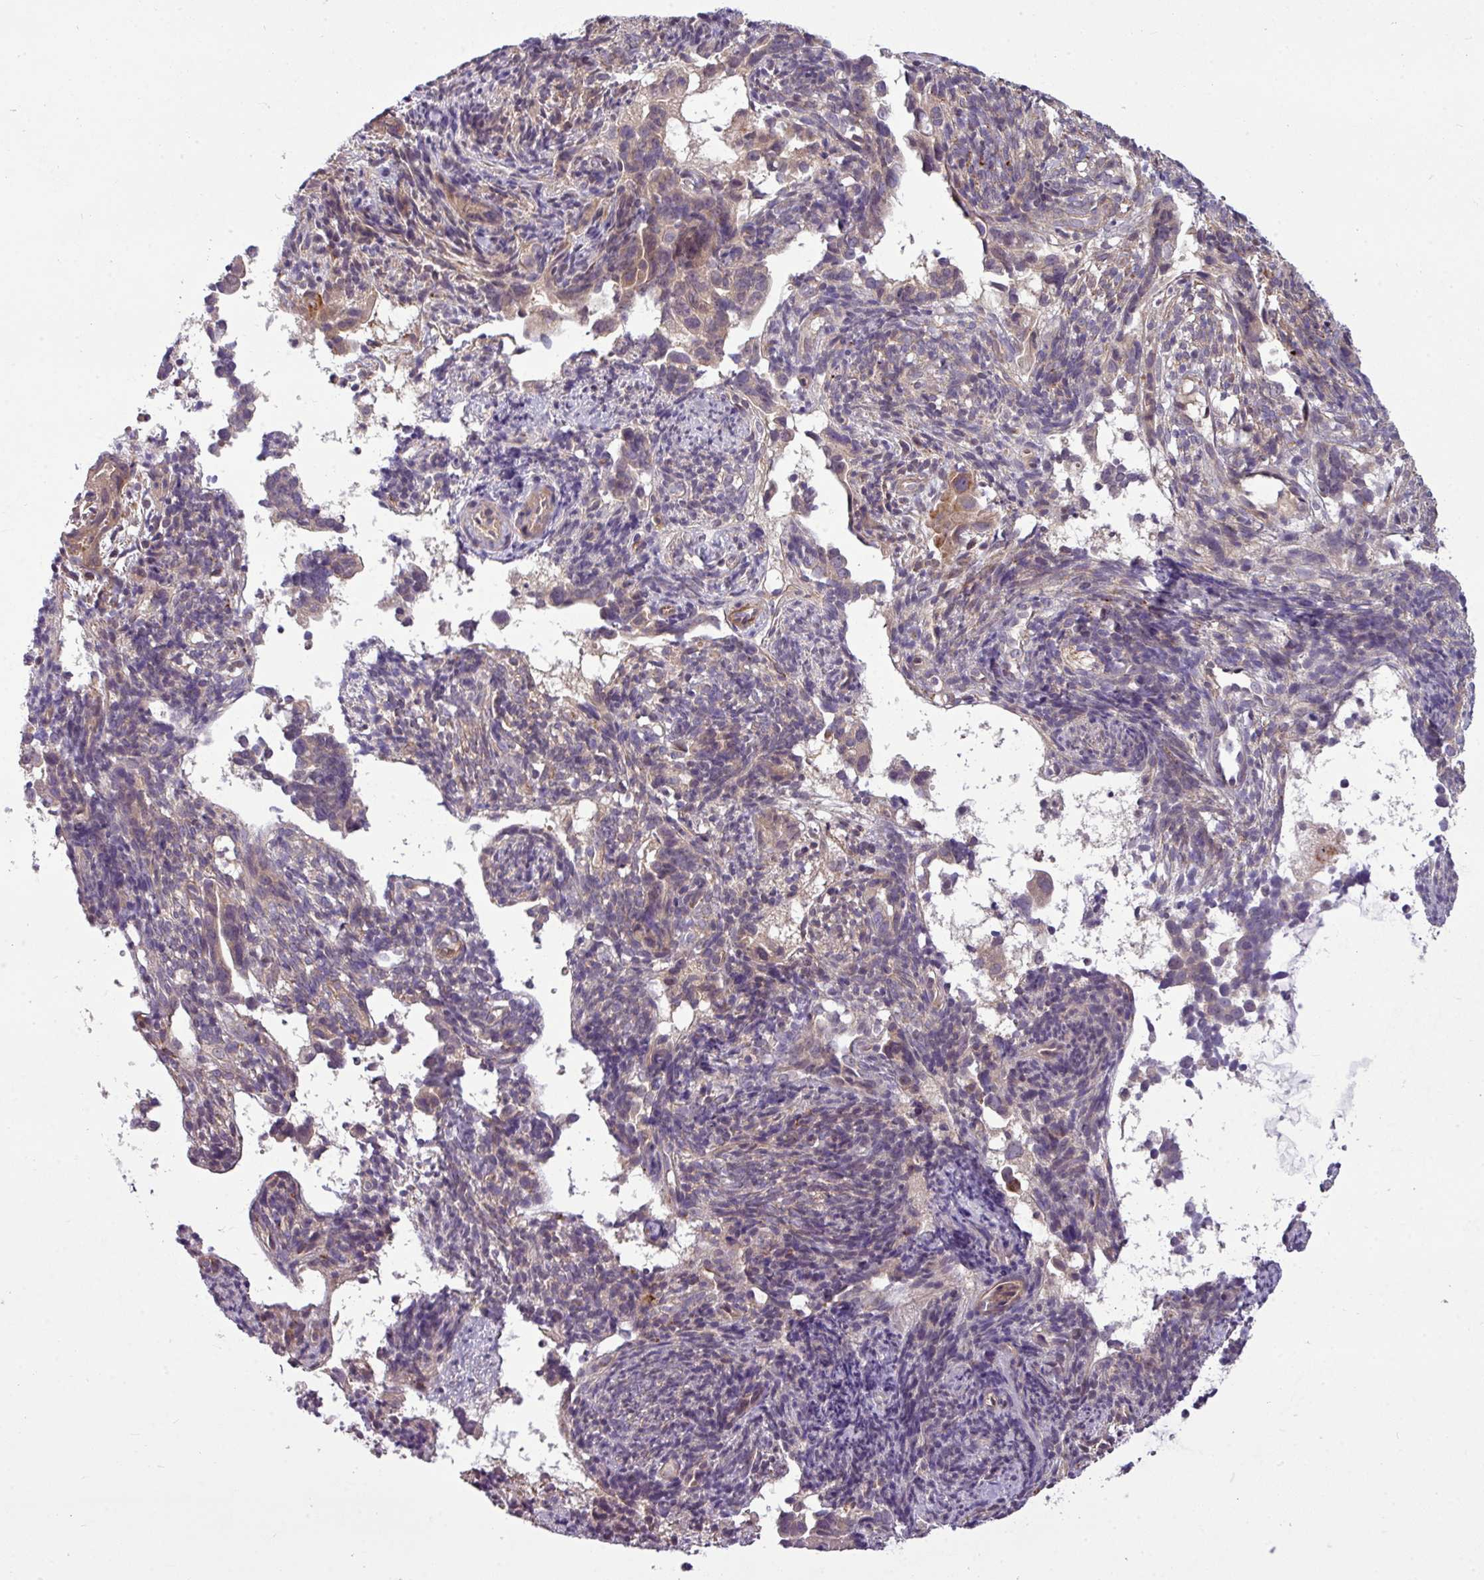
{"staining": {"intensity": "weak", "quantity": "25%-75%", "location": "cytoplasmic/membranous"}, "tissue": "endometrial cancer", "cell_type": "Tumor cells", "image_type": "cancer", "snomed": [{"axis": "morphology", "description": "Adenocarcinoma, NOS"}, {"axis": "topography", "description": "Endometrium"}], "caption": "Endometrial cancer stained for a protein (brown) displays weak cytoplasmic/membranous positive staining in about 25%-75% of tumor cells.", "gene": "ZNF35", "patient": {"sex": "female", "age": 57}}